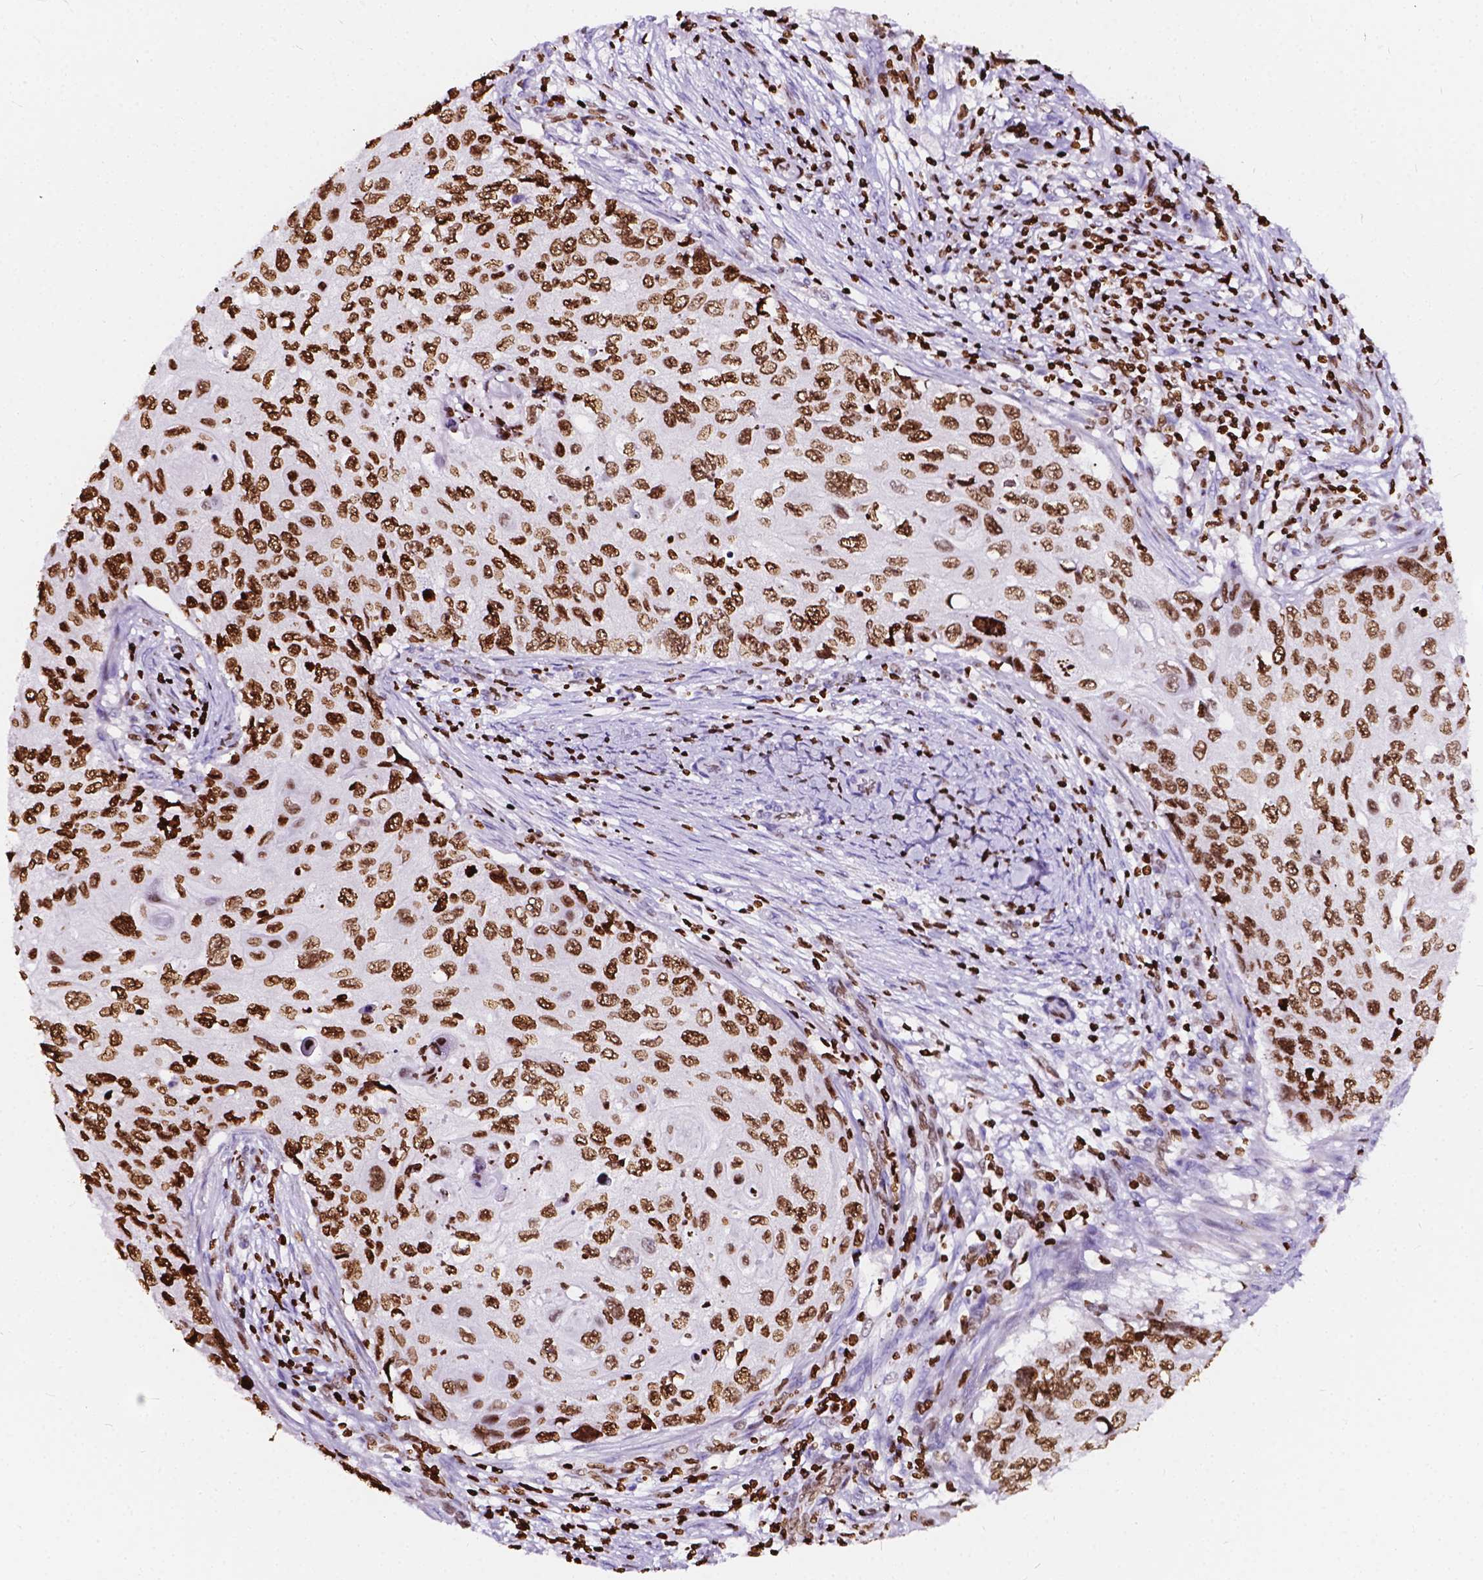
{"staining": {"intensity": "strong", "quantity": ">75%", "location": "nuclear"}, "tissue": "cervical cancer", "cell_type": "Tumor cells", "image_type": "cancer", "snomed": [{"axis": "morphology", "description": "Squamous cell carcinoma, NOS"}, {"axis": "topography", "description": "Cervix"}], "caption": "The histopathology image displays immunohistochemical staining of cervical squamous cell carcinoma. There is strong nuclear positivity is seen in about >75% of tumor cells.", "gene": "CBY3", "patient": {"sex": "female", "age": 70}}